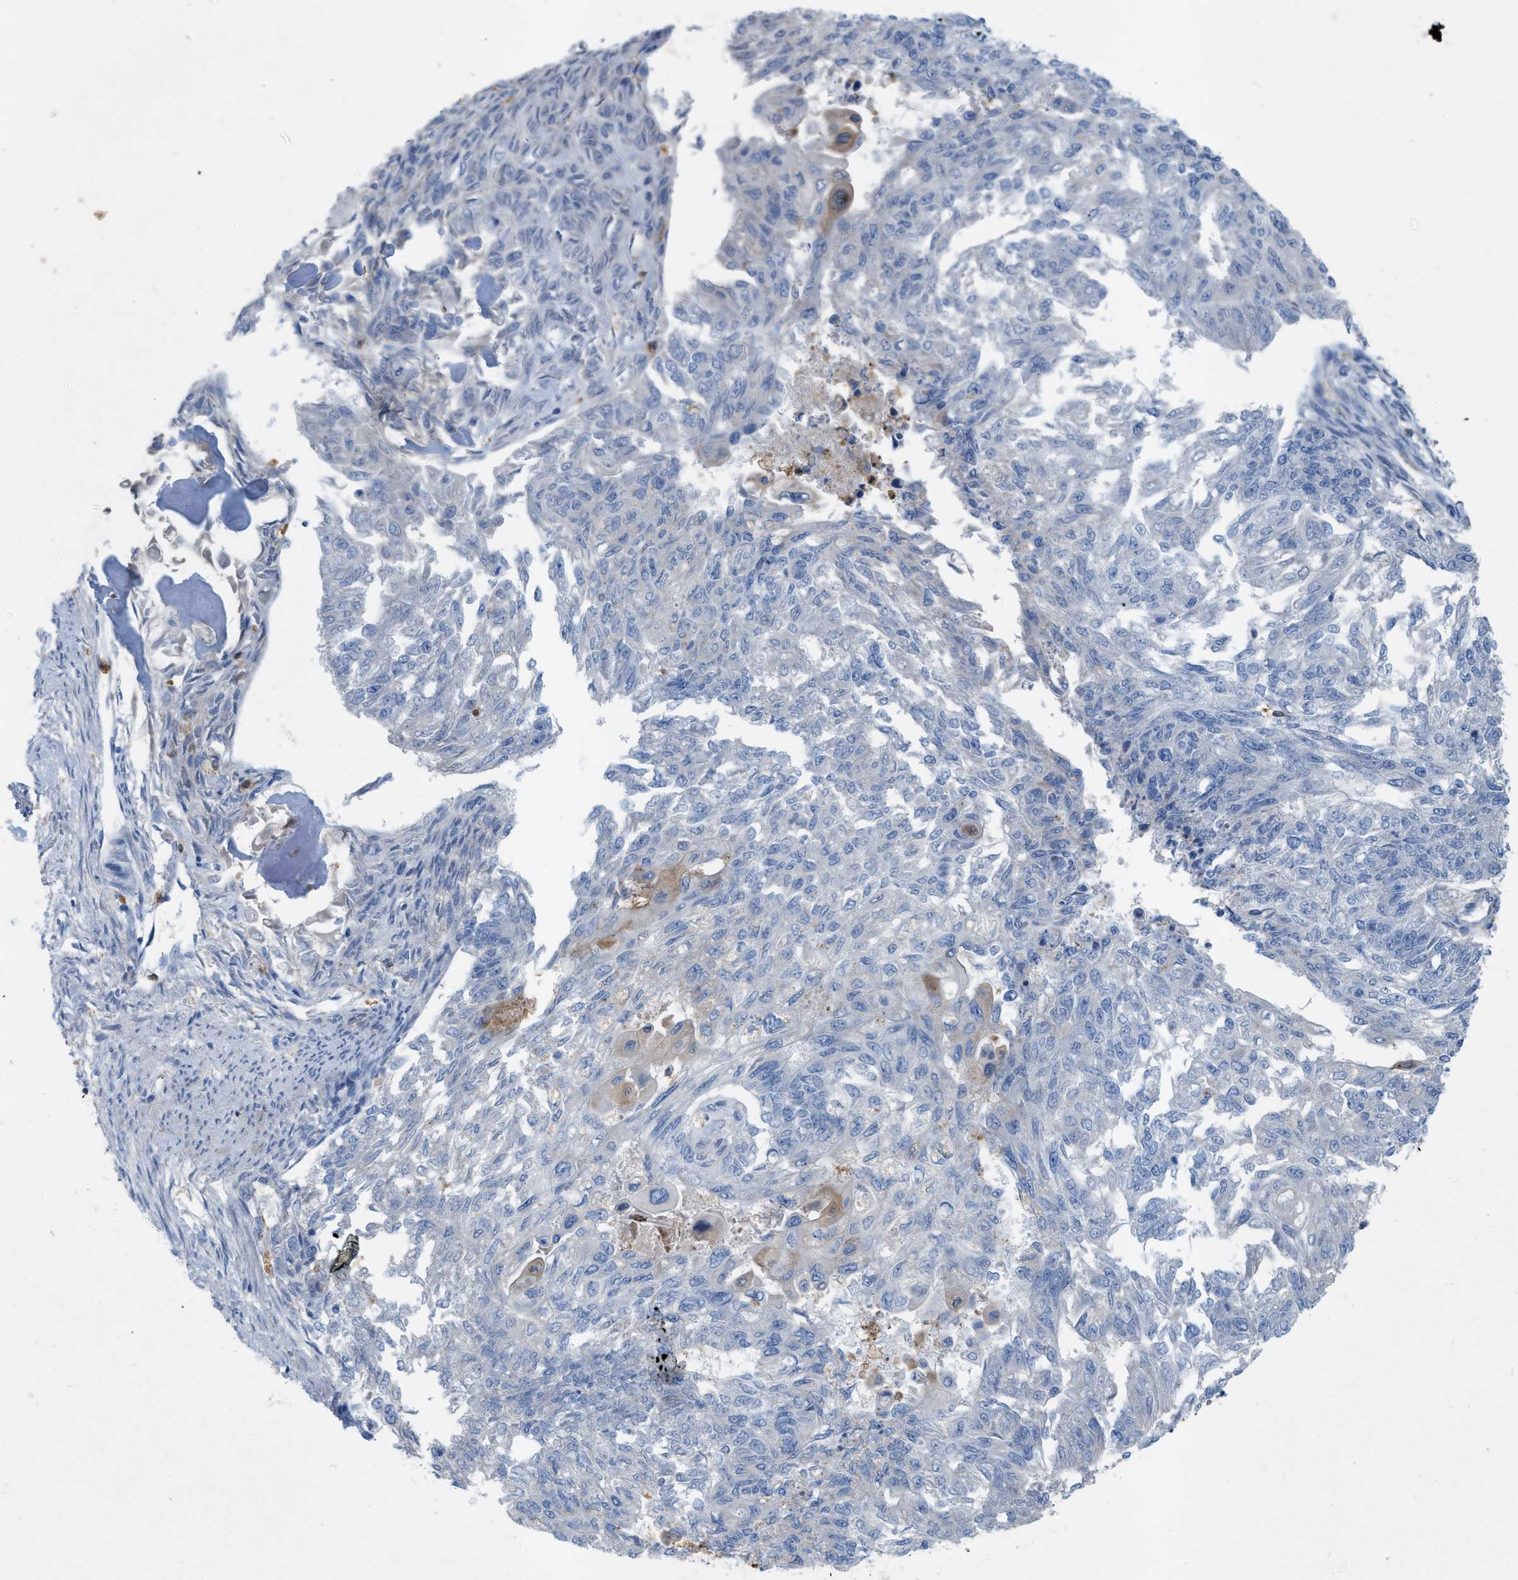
{"staining": {"intensity": "negative", "quantity": "none", "location": "none"}, "tissue": "endometrial cancer", "cell_type": "Tumor cells", "image_type": "cancer", "snomed": [{"axis": "morphology", "description": "Adenocarcinoma, NOS"}, {"axis": "topography", "description": "Endometrium"}], "caption": "A photomicrograph of endometrial adenocarcinoma stained for a protein demonstrates no brown staining in tumor cells. The staining is performed using DAB brown chromogen with nuclei counter-stained in using hematoxylin.", "gene": "PLPPR5", "patient": {"sex": "female", "age": 32}}